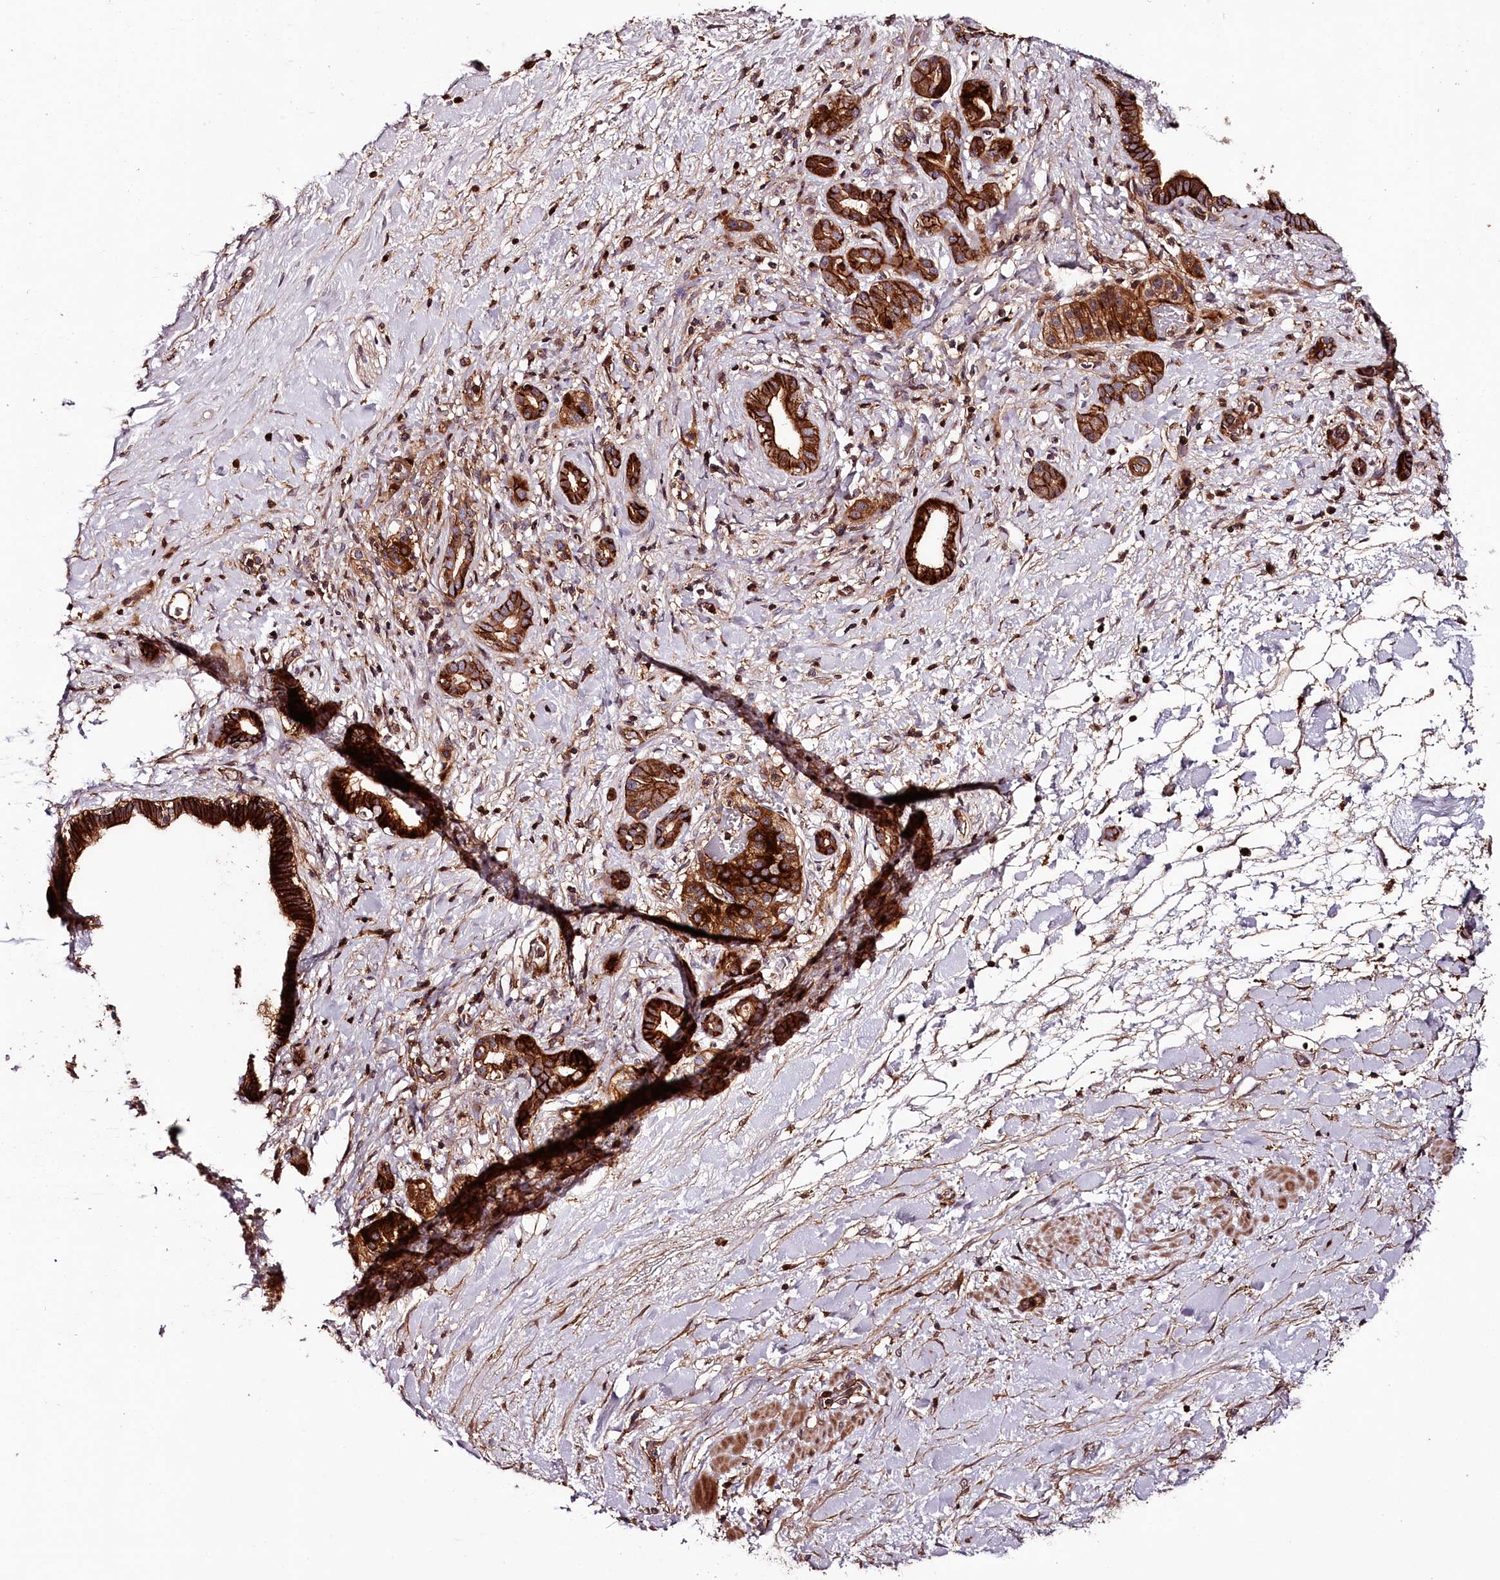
{"staining": {"intensity": "strong", "quantity": ">75%", "location": "cytoplasmic/membranous"}, "tissue": "pancreatic cancer", "cell_type": "Tumor cells", "image_type": "cancer", "snomed": [{"axis": "morphology", "description": "Normal tissue, NOS"}, {"axis": "morphology", "description": "Adenocarcinoma, NOS"}, {"axis": "topography", "description": "Pancreas"}, {"axis": "topography", "description": "Peripheral nerve tissue"}], "caption": "A histopathology image of human pancreatic adenocarcinoma stained for a protein displays strong cytoplasmic/membranous brown staining in tumor cells. Immunohistochemistry (ihc) stains the protein of interest in brown and the nuclei are stained blue.", "gene": "KIF14", "patient": {"sex": "female", "age": 77}}